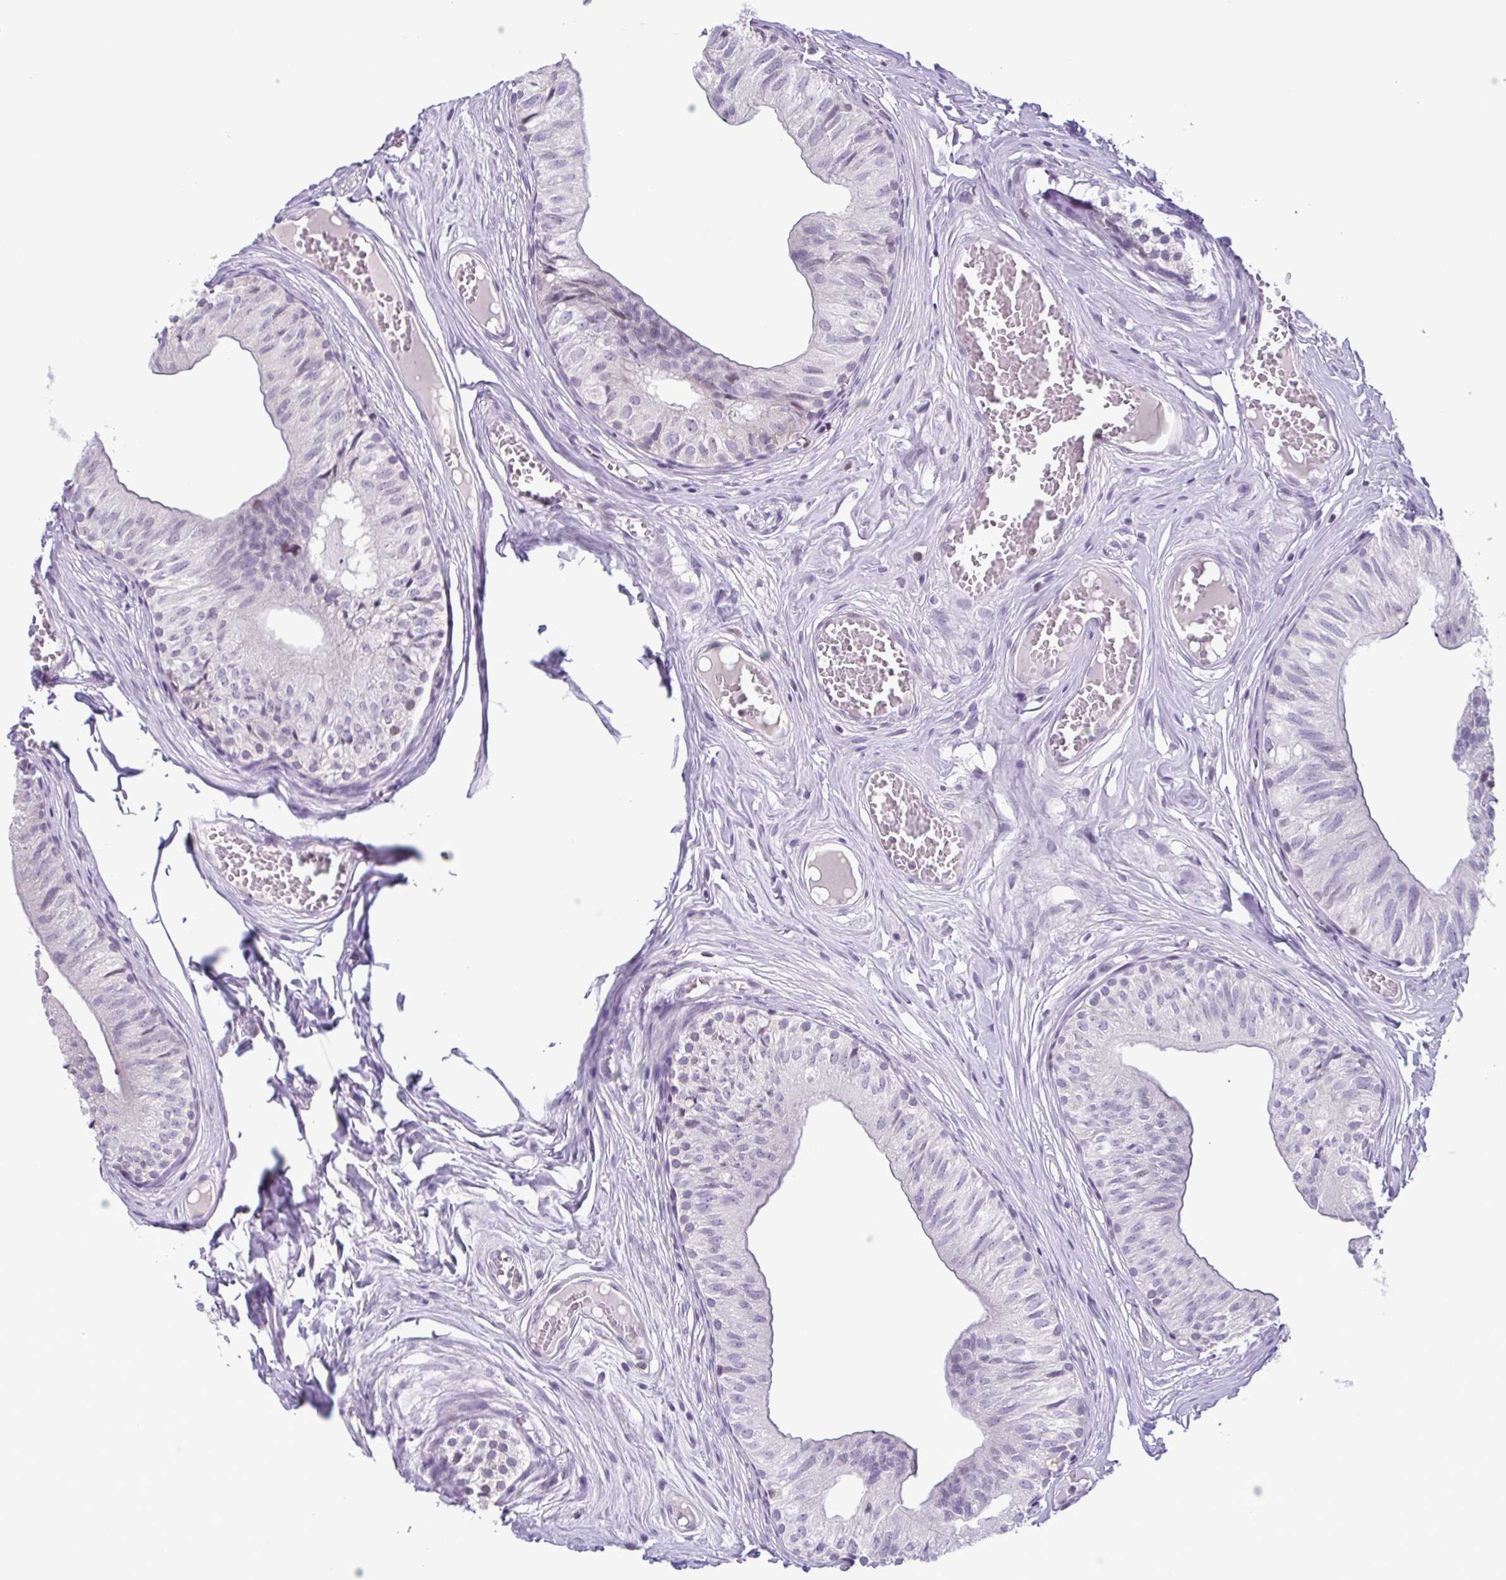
{"staining": {"intensity": "negative", "quantity": "none", "location": "none"}, "tissue": "epididymis", "cell_type": "Glandular cells", "image_type": "normal", "snomed": [{"axis": "morphology", "description": "Normal tissue, NOS"}, {"axis": "topography", "description": "Epididymis"}], "caption": "An immunohistochemistry image of benign epididymis is shown. There is no staining in glandular cells of epididymis. (Brightfield microscopy of DAB (3,3'-diaminobenzidine) IHC at high magnification).", "gene": "IRF1", "patient": {"sex": "male", "age": 25}}